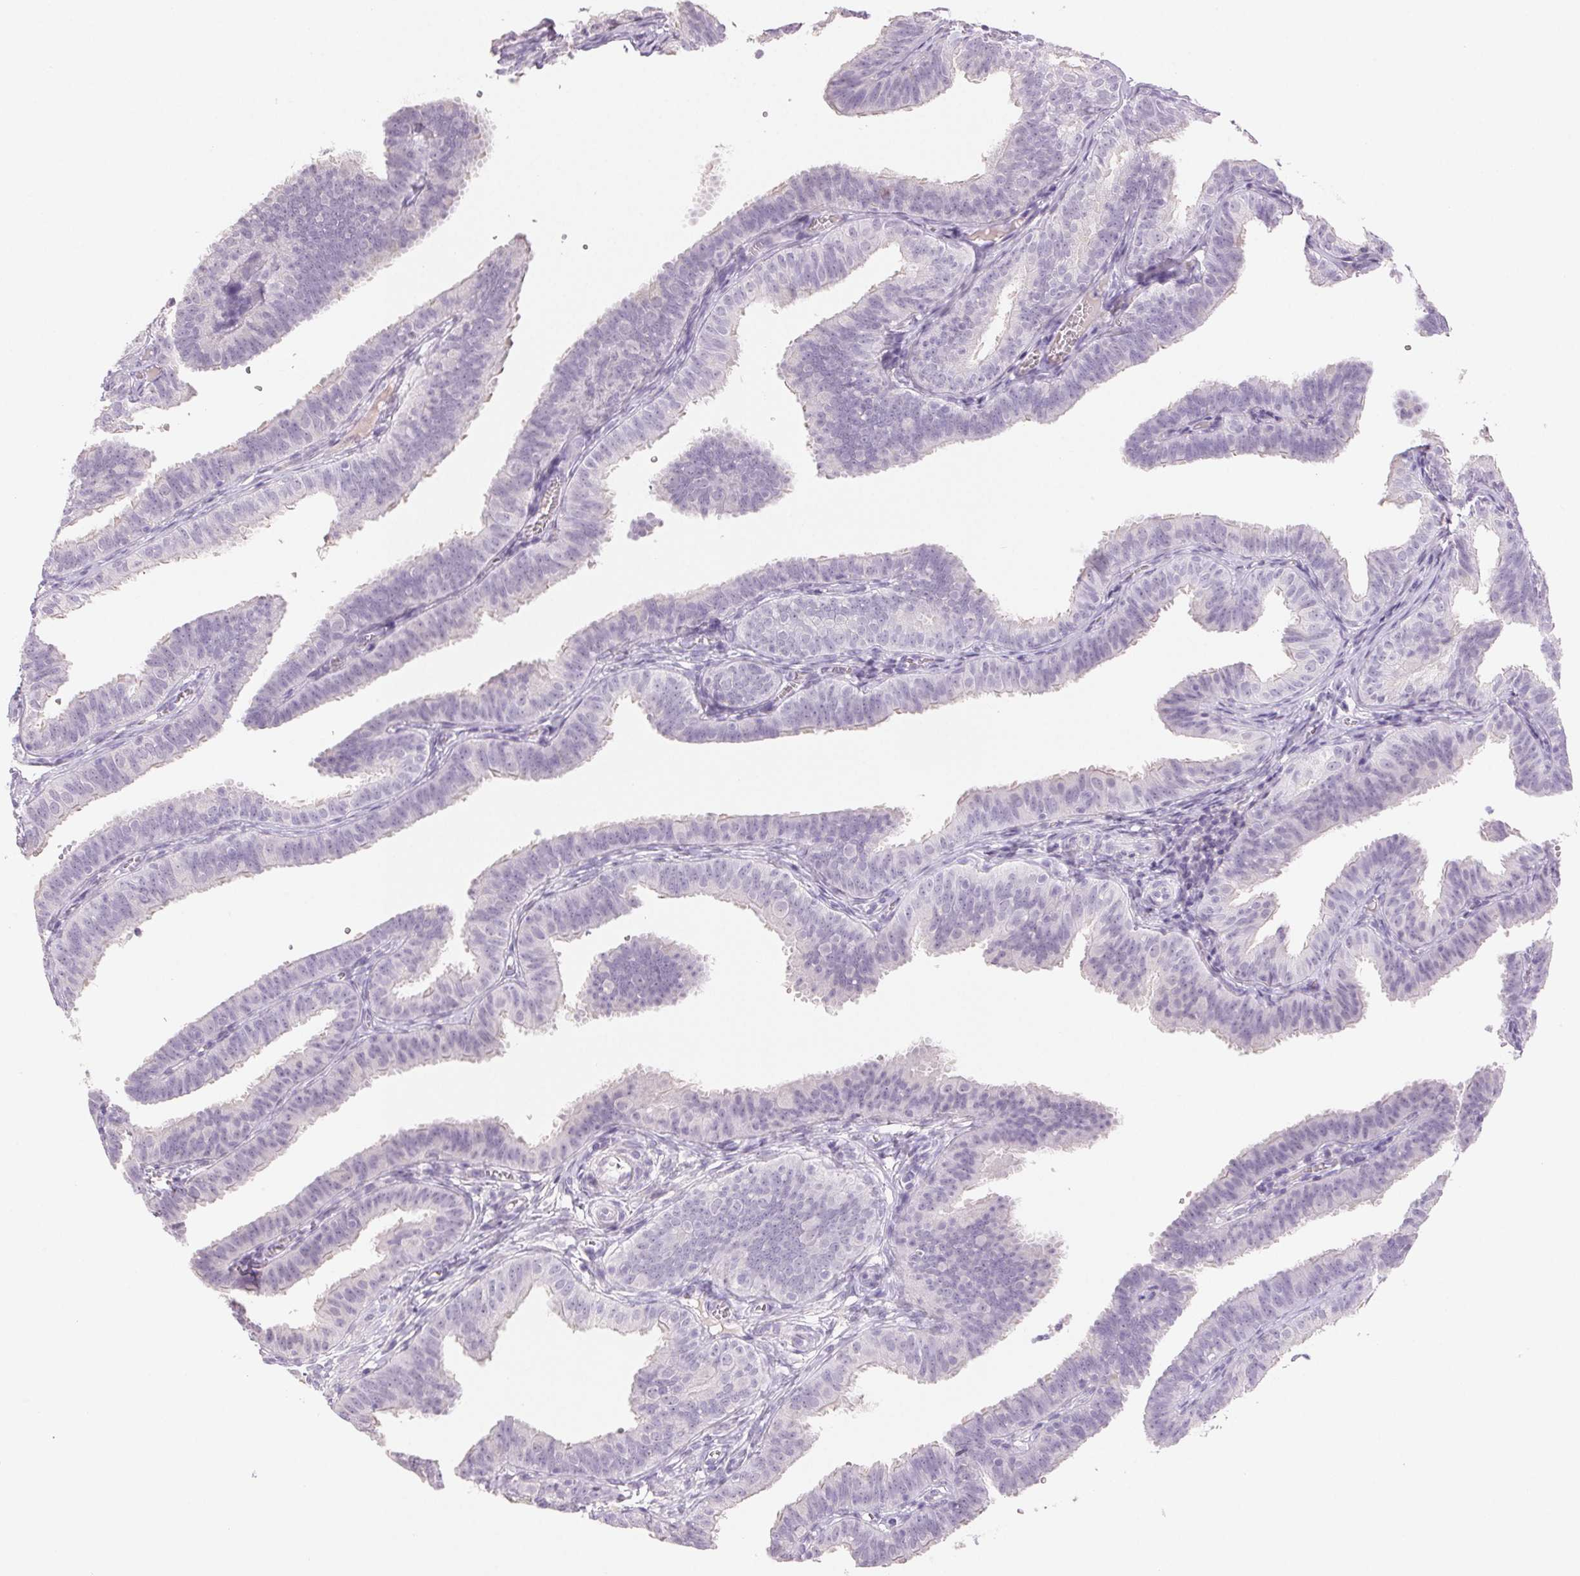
{"staining": {"intensity": "negative", "quantity": "none", "location": "none"}, "tissue": "fallopian tube", "cell_type": "Glandular cells", "image_type": "normal", "snomed": [{"axis": "morphology", "description": "Normal tissue, NOS"}, {"axis": "topography", "description": "Fallopian tube"}], "caption": "High magnification brightfield microscopy of normal fallopian tube stained with DAB (brown) and counterstained with hematoxylin (blue): glandular cells show no significant expression. Brightfield microscopy of immunohistochemistry stained with DAB (3,3'-diaminobenzidine) (brown) and hematoxylin (blue), captured at high magnification.", "gene": "BPIFB2", "patient": {"sex": "female", "age": 25}}